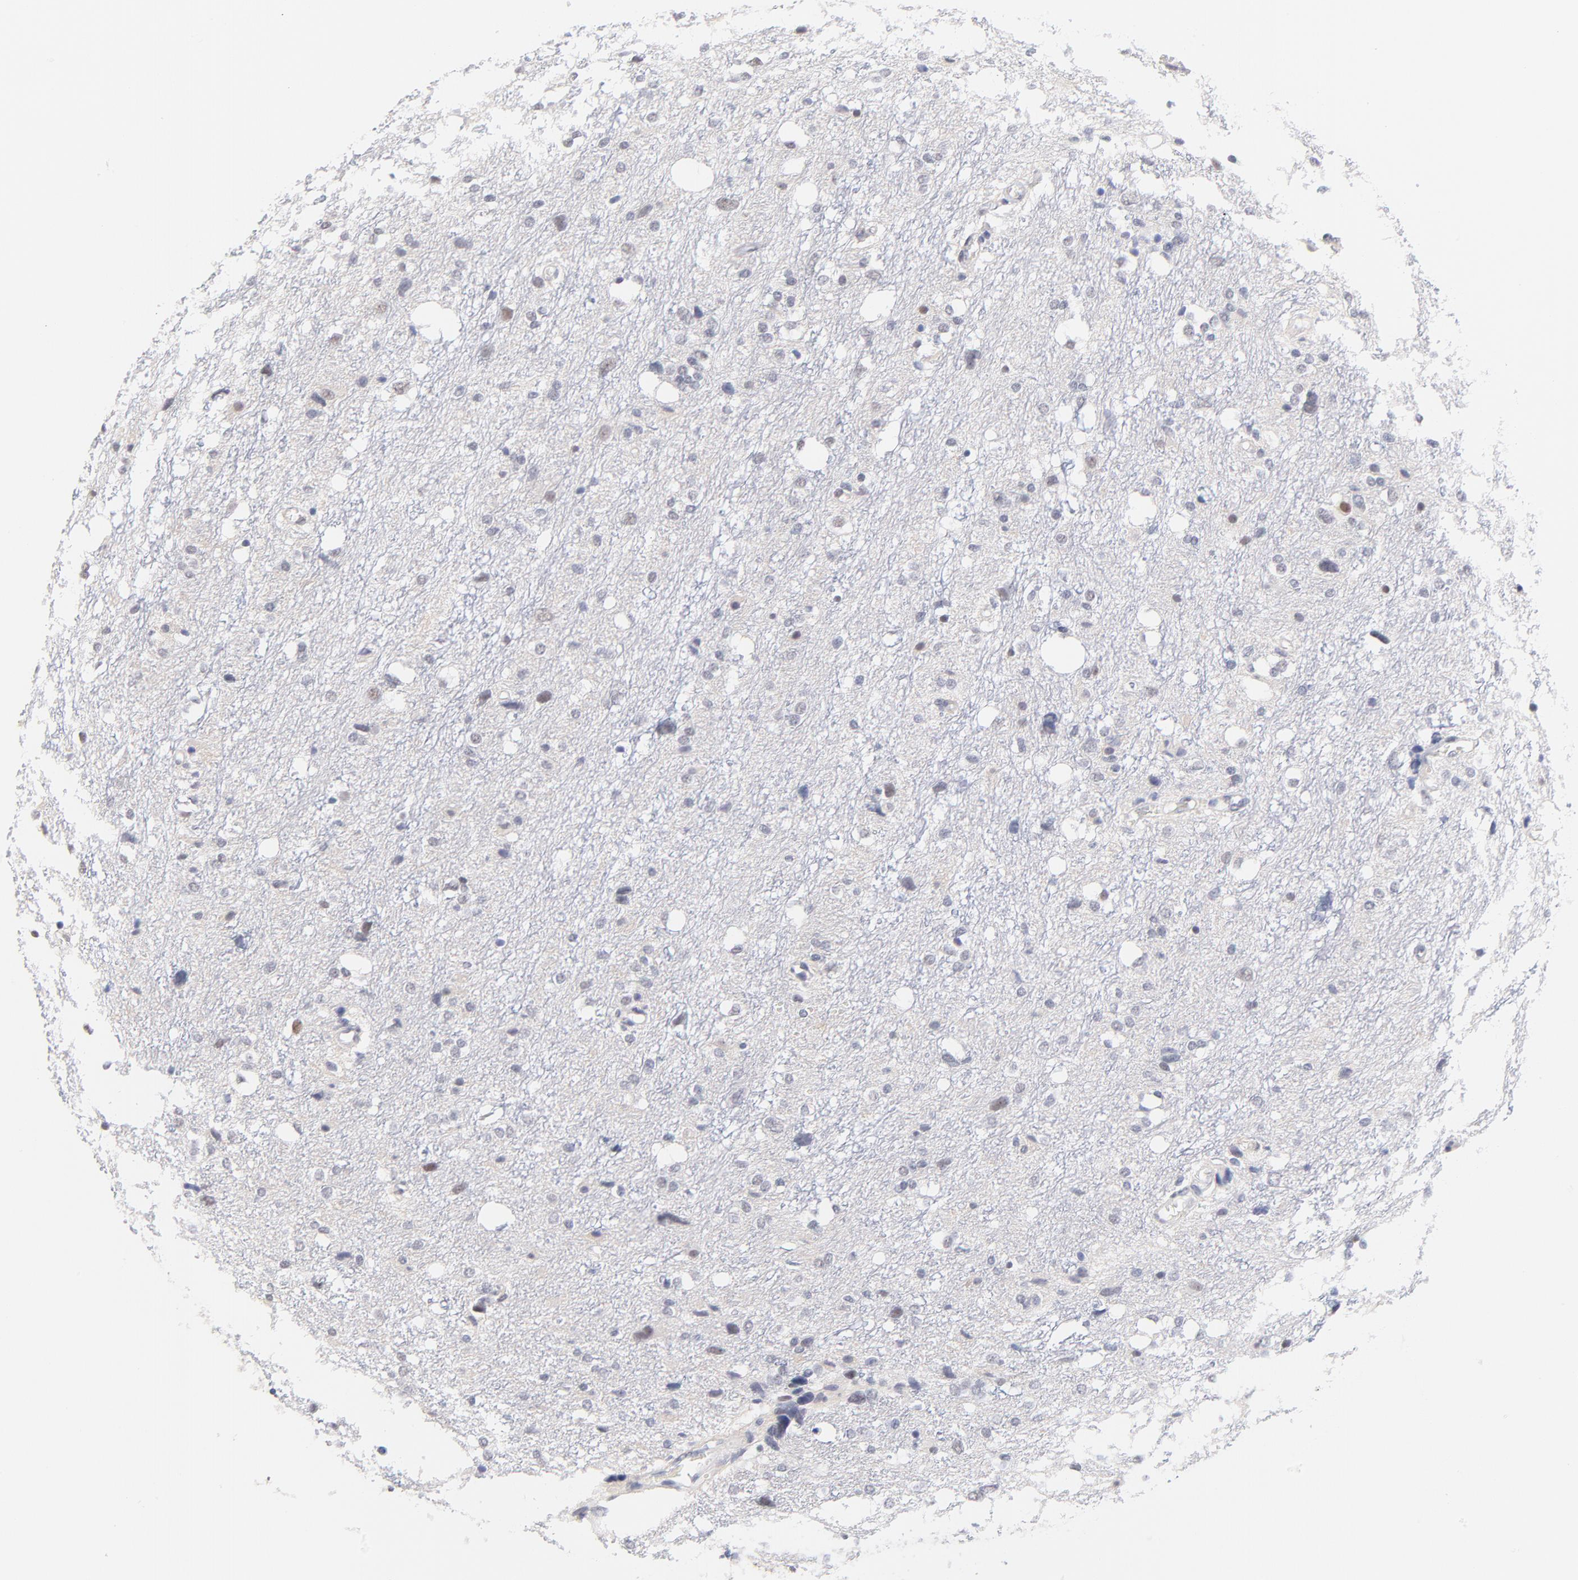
{"staining": {"intensity": "negative", "quantity": "none", "location": "none"}, "tissue": "glioma", "cell_type": "Tumor cells", "image_type": "cancer", "snomed": [{"axis": "morphology", "description": "Glioma, malignant, High grade"}, {"axis": "topography", "description": "Brain"}], "caption": "This is an immunohistochemistry (IHC) histopathology image of human malignant glioma (high-grade). There is no positivity in tumor cells.", "gene": "ZNF74", "patient": {"sex": "female", "age": 59}}